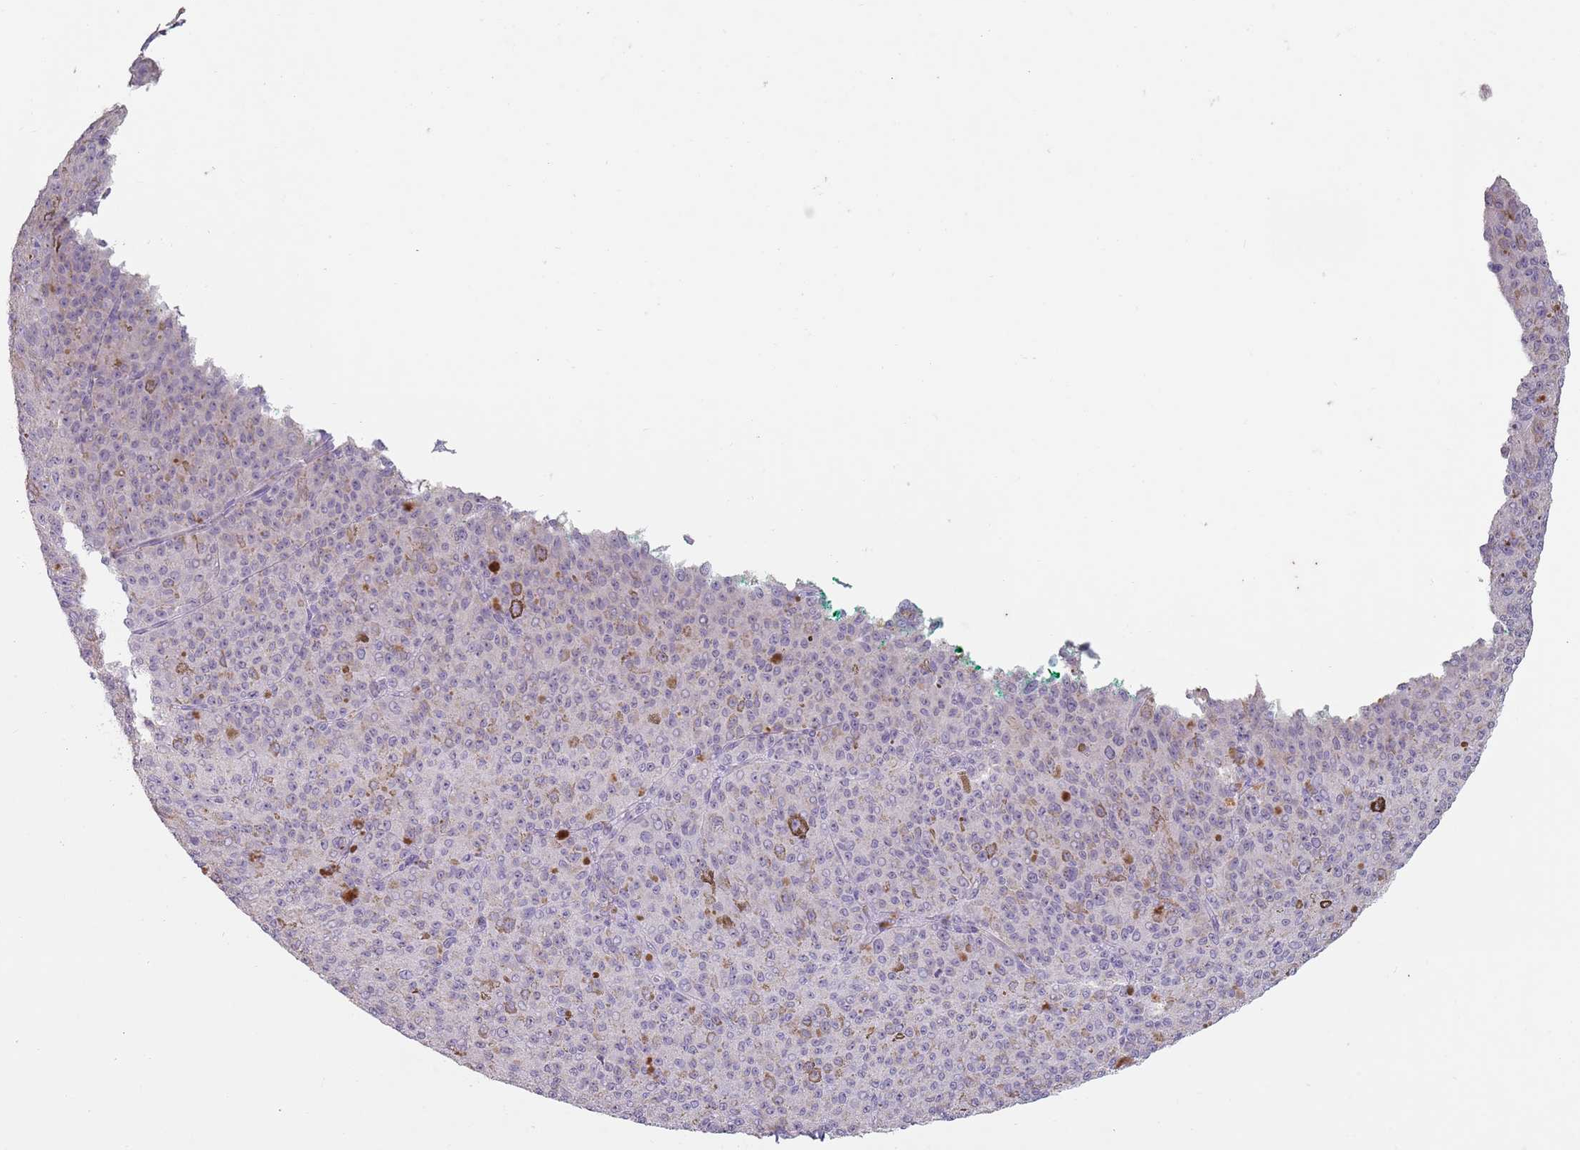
{"staining": {"intensity": "negative", "quantity": "none", "location": "none"}, "tissue": "melanoma", "cell_type": "Tumor cells", "image_type": "cancer", "snomed": [{"axis": "morphology", "description": "Malignant melanoma, NOS"}, {"axis": "topography", "description": "Skin"}], "caption": "IHC of human melanoma reveals no expression in tumor cells.", "gene": "STYK1", "patient": {"sex": "female", "age": 52}}